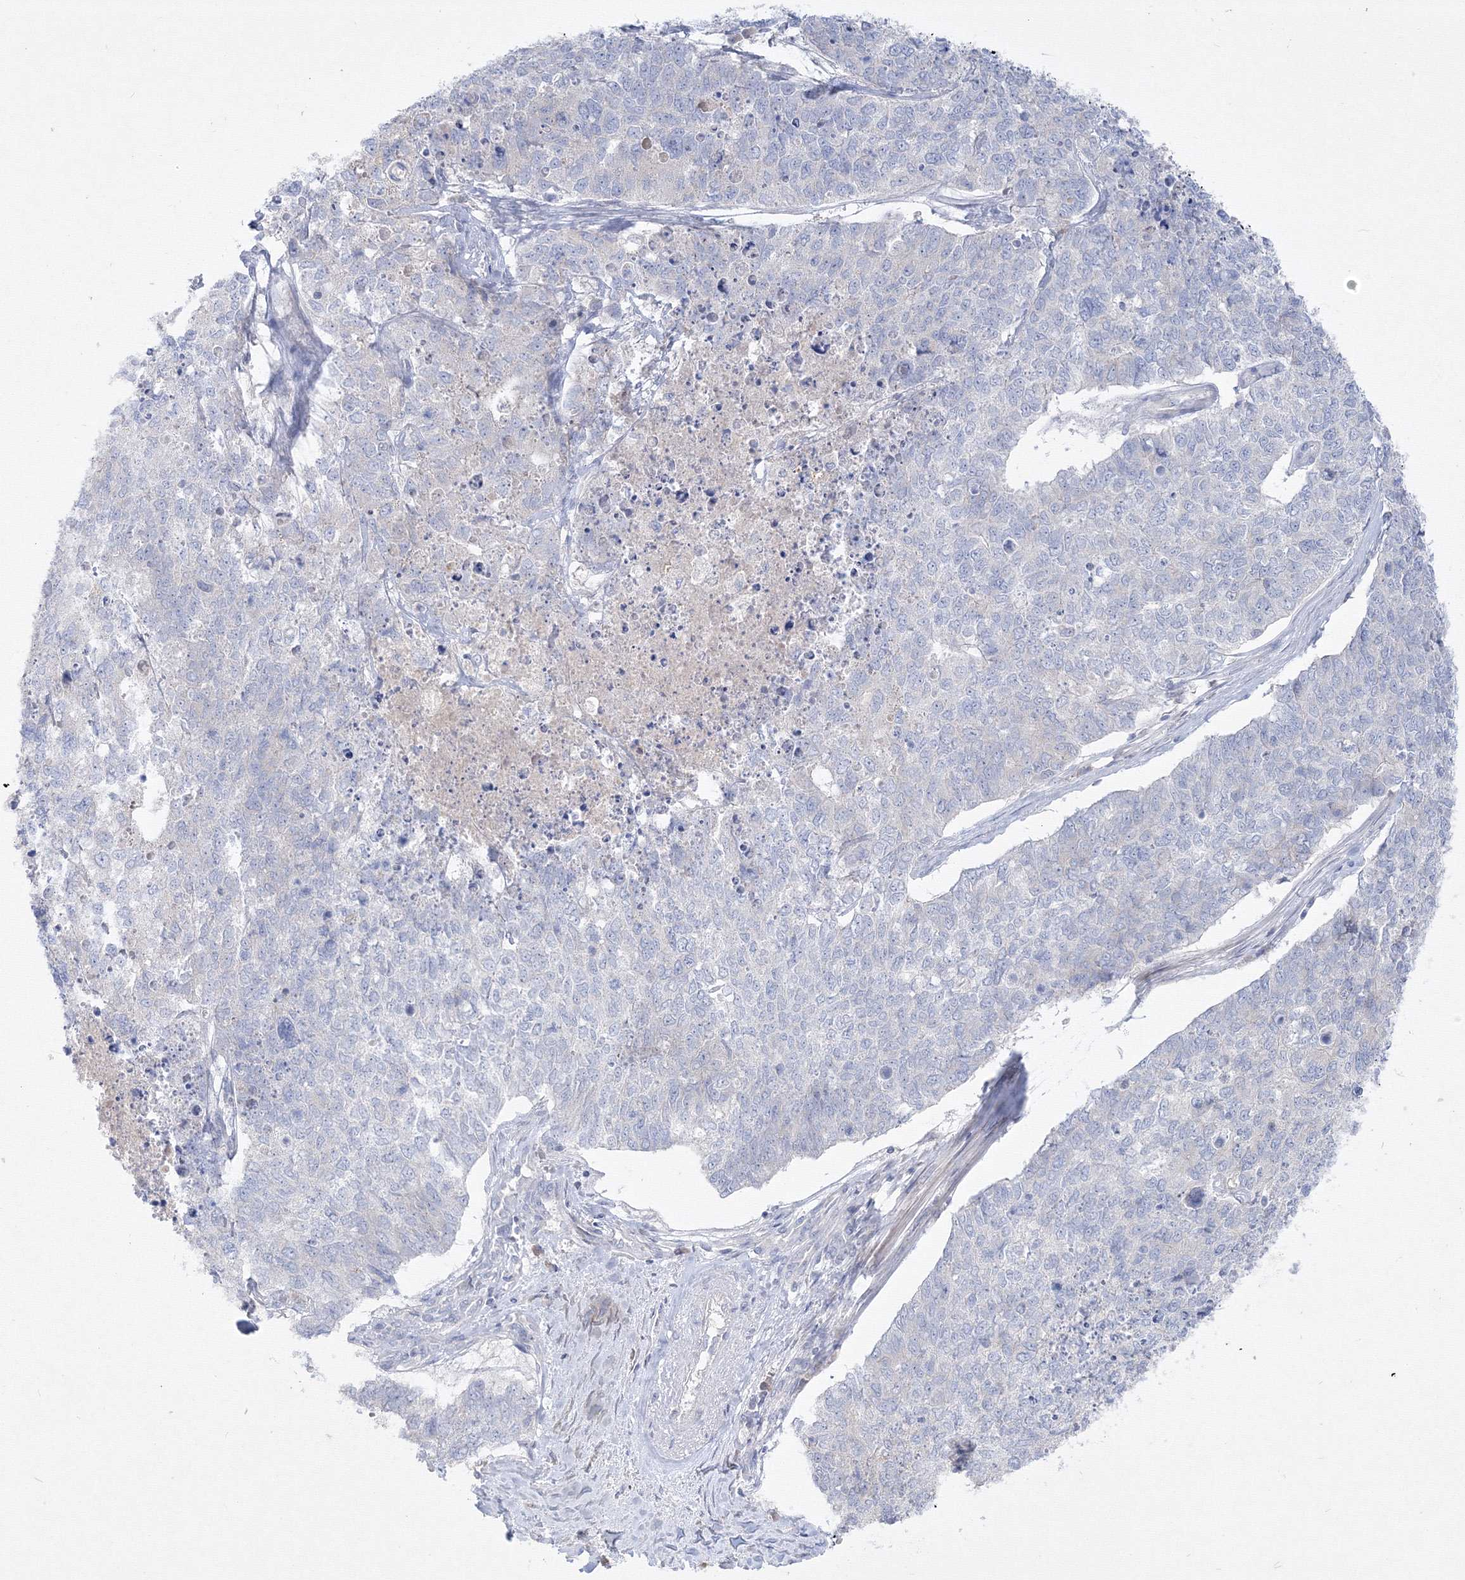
{"staining": {"intensity": "negative", "quantity": "none", "location": "none"}, "tissue": "cervical cancer", "cell_type": "Tumor cells", "image_type": "cancer", "snomed": [{"axis": "morphology", "description": "Squamous cell carcinoma, NOS"}, {"axis": "topography", "description": "Cervix"}], "caption": "High power microscopy micrograph of an immunohistochemistry image of squamous cell carcinoma (cervical), revealing no significant staining in tumor cells. (DAB (3,3'-diaminobenzidine) IHC visualized using brightfield microscopy, high magnification).", "gene": "FBXL8", "patient": {"sex": "female", "age": 63}}